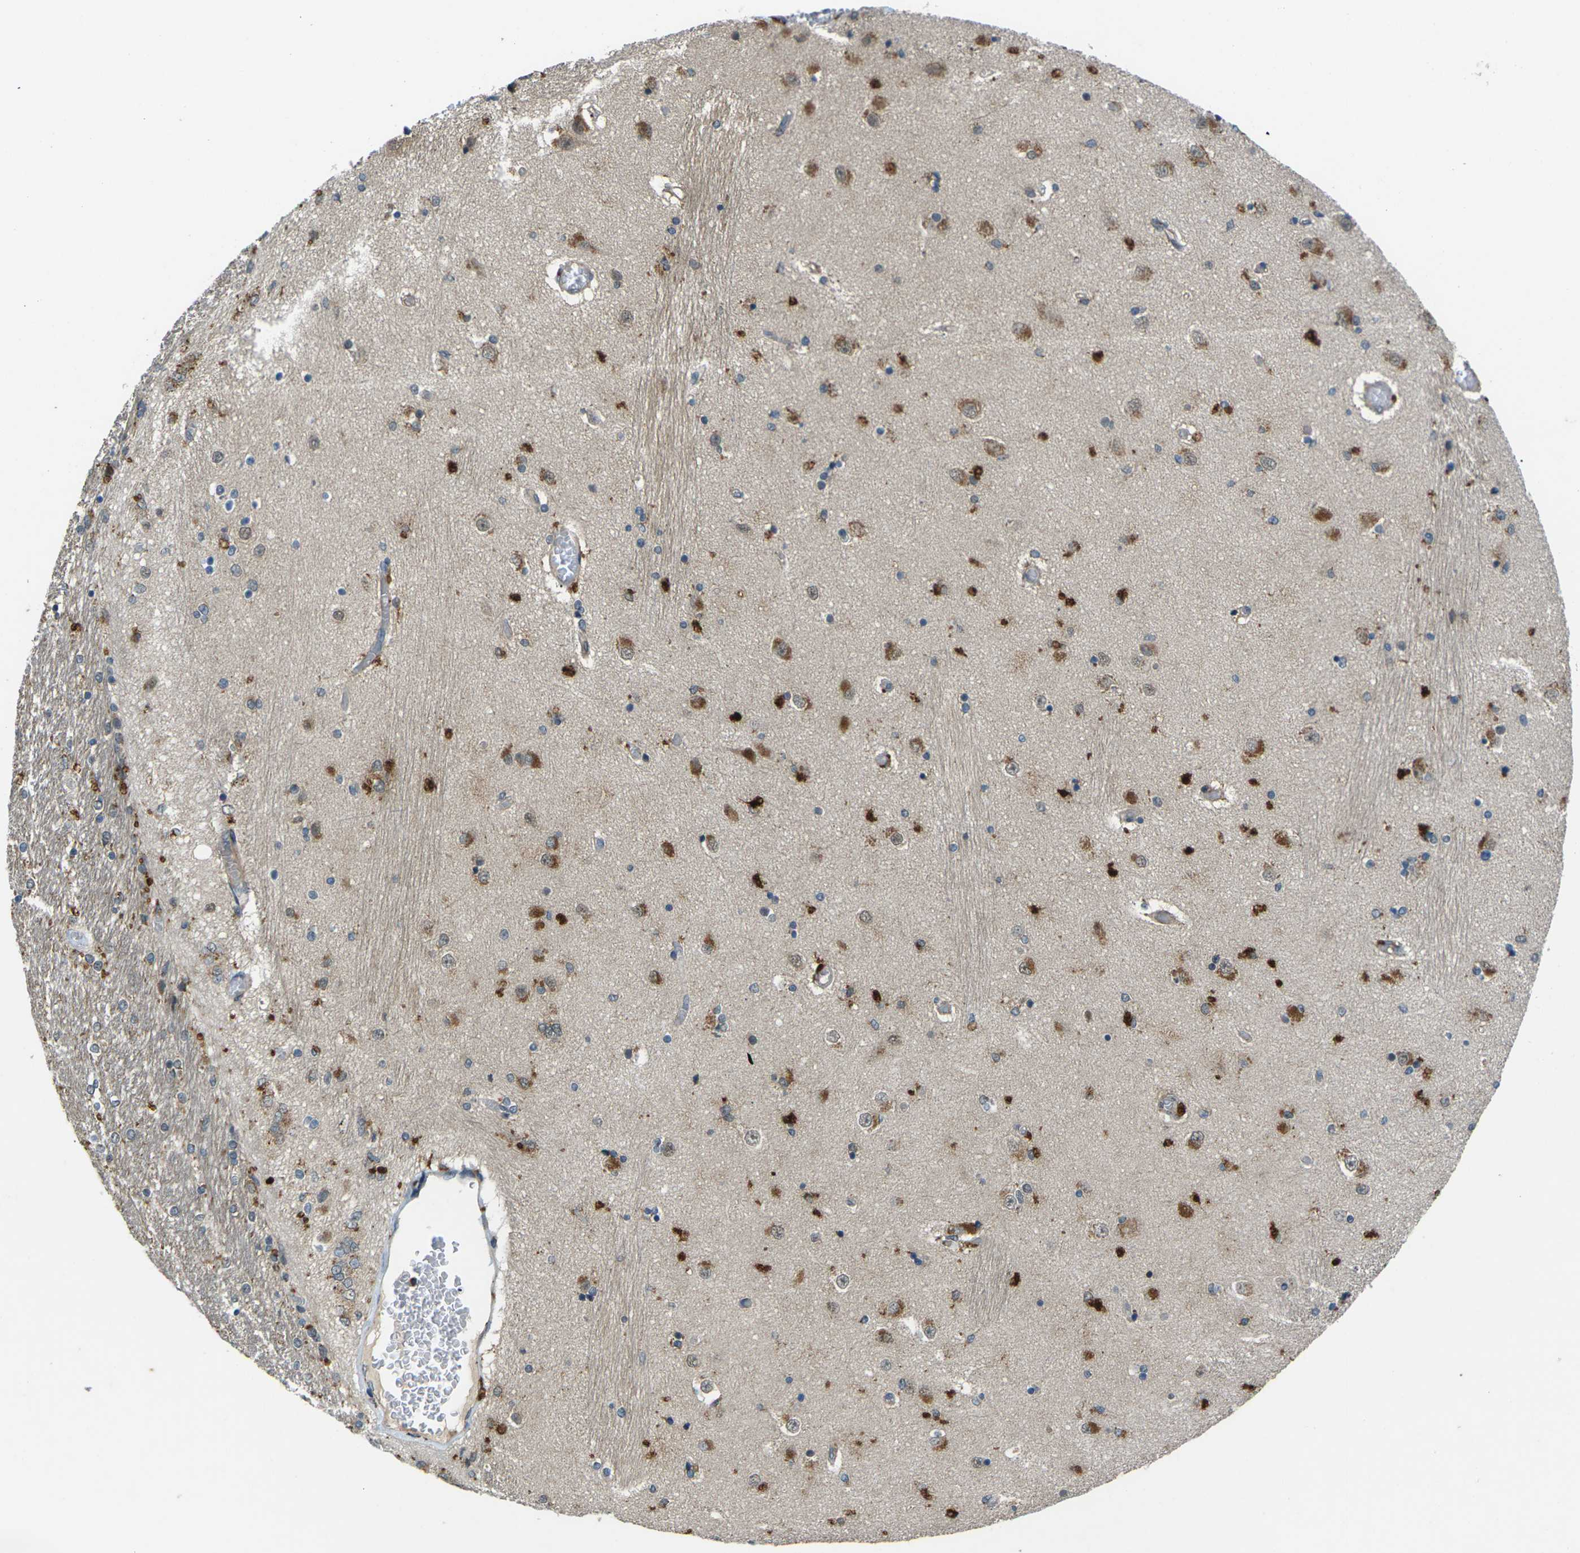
{"staining": {"intensity": "moderate", "quantity": "<25%", "location": "cytoplasmic/membranous"}, "tissue": "hippocampus", "cell_type": "Glial cells", "image_type": "normal", "snomed": [{"axis": "morphology", "description": "Normal tissue, NOS"}, {"axis": "topography", "description": "Hippocampus"}], "caption": "Moderate cytoplasmic/membranous expression is present in approximately <25% of glial cells in benign hippocampus. Ihc stains the protein of interest in brown and the nuclei are stained blue.", "gene": "SLC31A2", "patient": {"sex": "female", "age": 54}}